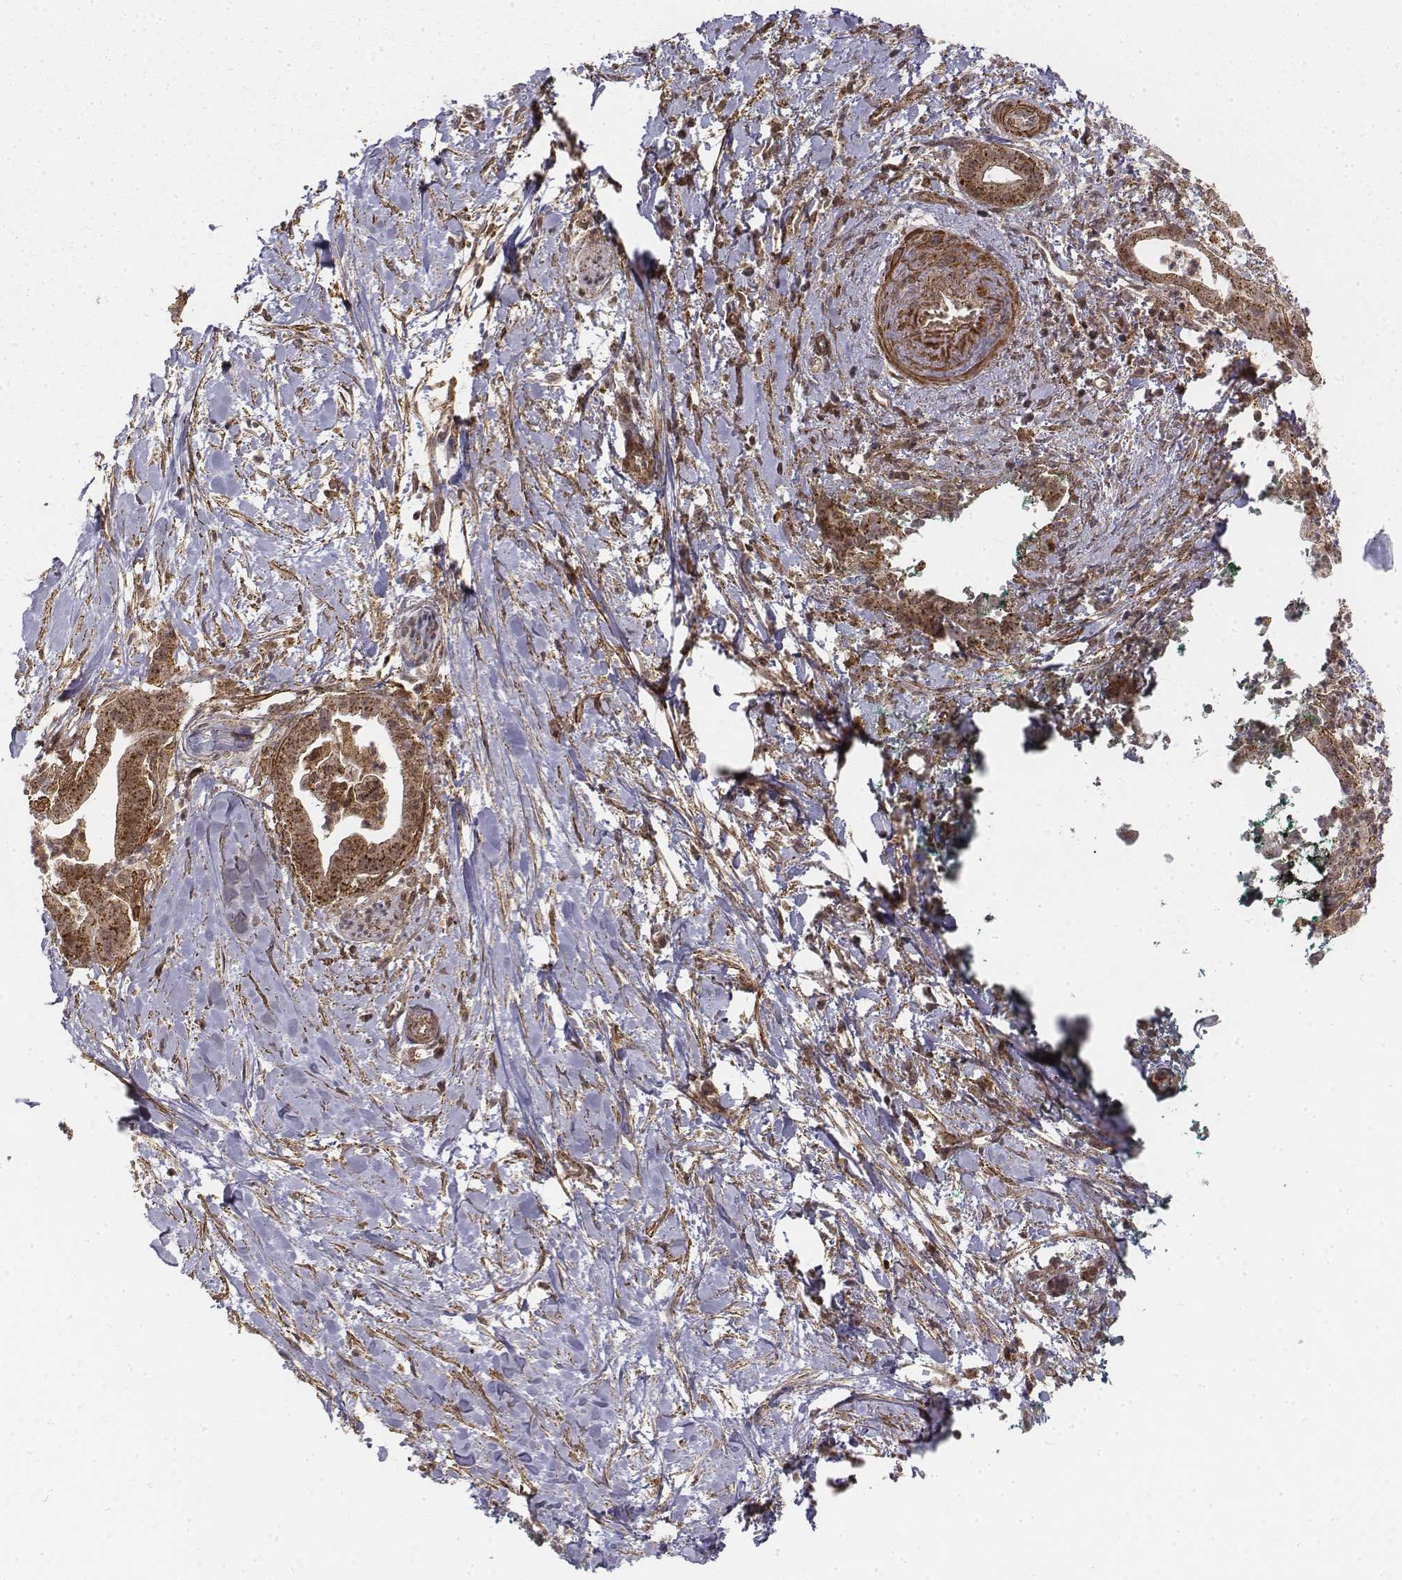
{"staining": {"intensity": "strong", "quantity": ">75%", "location": "cytoplasmic/membranous"}, "tissue": "pancreatic cancer", "cell_type": "Tumor cells", "image_type": "cancer", "snomed": [{"axis": "morphology", "description": "Normal tissue, NOS"}, {"axis": "morphology", "description": "Adenocarcinoma, NOS"}, {"axis": "topography", "description": "Lymph node"}, {"axis": "topography", "description": "Pancreas"}], "caption": "A brown stain shows strong cytoplasmic/membranous positivity of a protein in pancreatic adenocarcinoma tumor cells.", "gene": "ZFYVE19", "patient": {"sex": "female", "age": 58}}